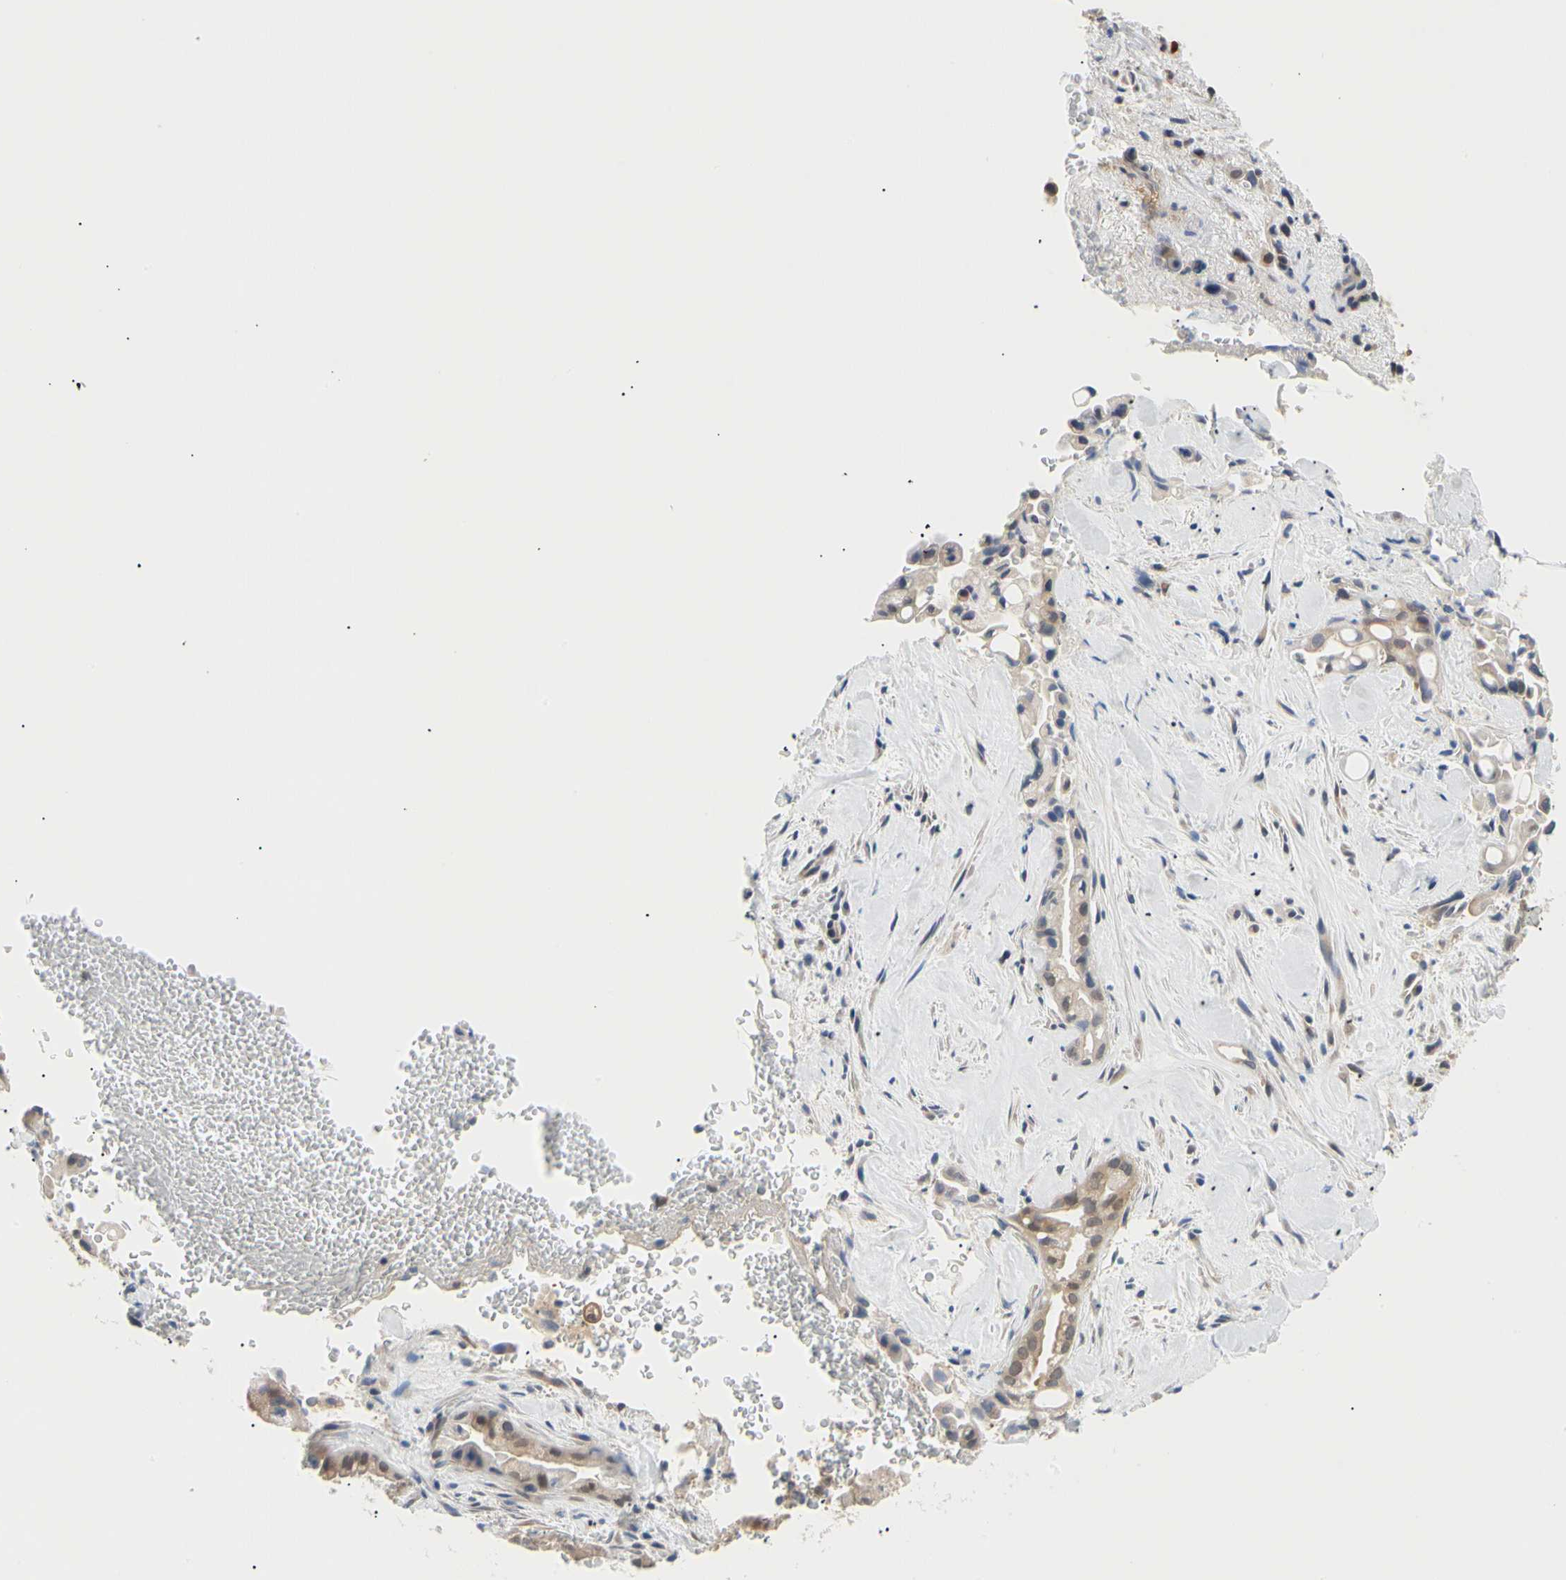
{"staining": {"intensity": "weak", "quantity": "25%-75%", "location": "nuclear"}, "tissue": "liver cancer", "cell_type": "Tumor cells", "image_type": "cancer", "snomed": [{"axis": "morphology", "description": "Cholangiocarcinoma"}, {"axis": "topography", "description": "Liver"}], "caption": "Cholangiocarcinoma (liver) stained for a protein (brown) exhibits weak nuclear positive staining in approximately 25%-75% of tumor cells.", "gene": "SEC23B", "patient": {"sex": "female", "age": 68}}